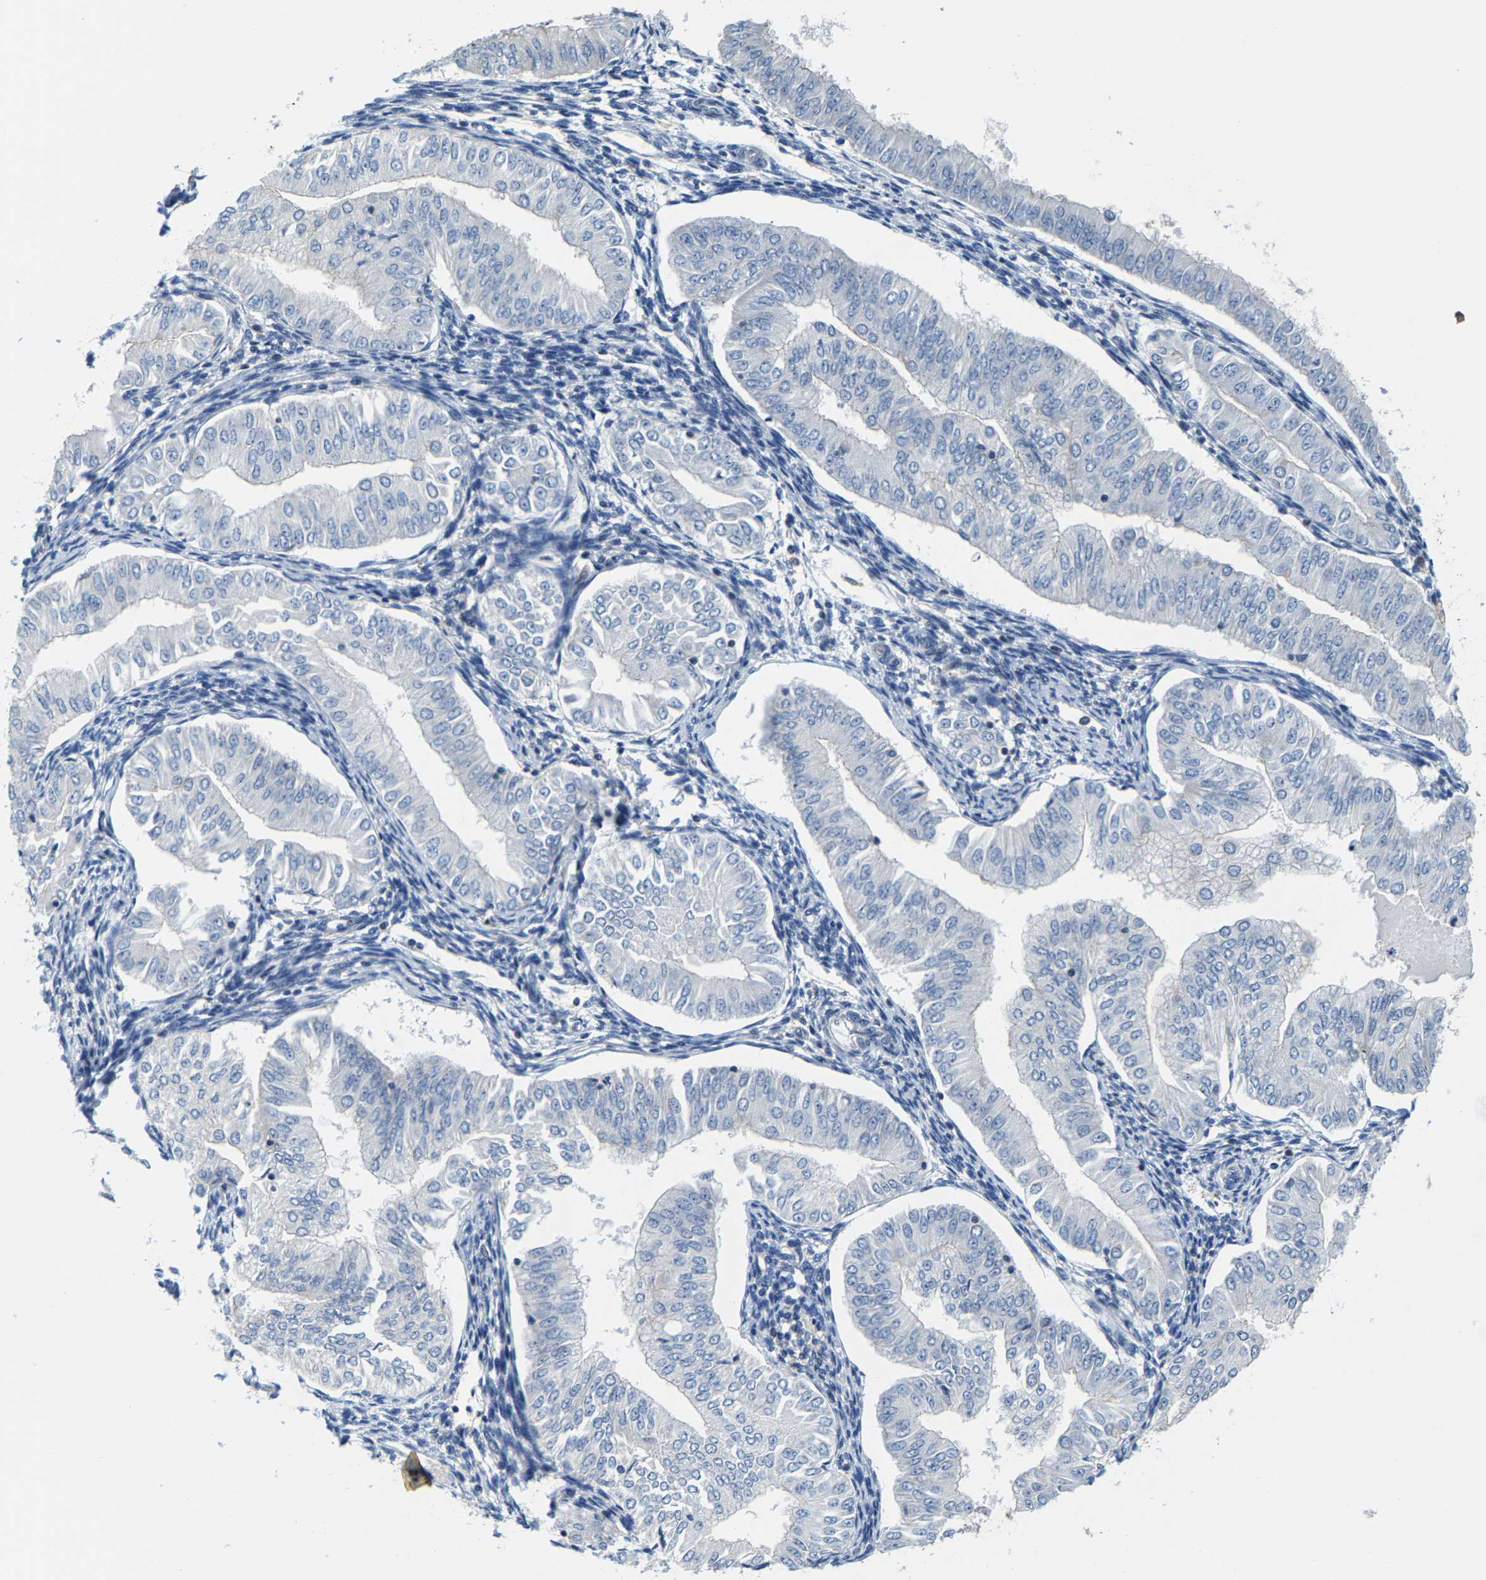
{"staining": {"intensity": "negative", "quantity": "none", "location": "none"}, "tissue": "endometrial cancer", "cell_type": "Tumor cells", "image_type": "cancer", "snomed": [{"axis": "morphology", "description": "Normal tissue, NOS"}, {"axis": "morphology", "description": "Adenocarcinoma, NOS"}, {"axis": "topography", "description": "Endometrium"}], "caption": "Tumor cells show no significant positivity in endometrial cancer (adenocarcinoma).", "gene": "SHMT2", "patient": {"sex": "female", "age": 53}}